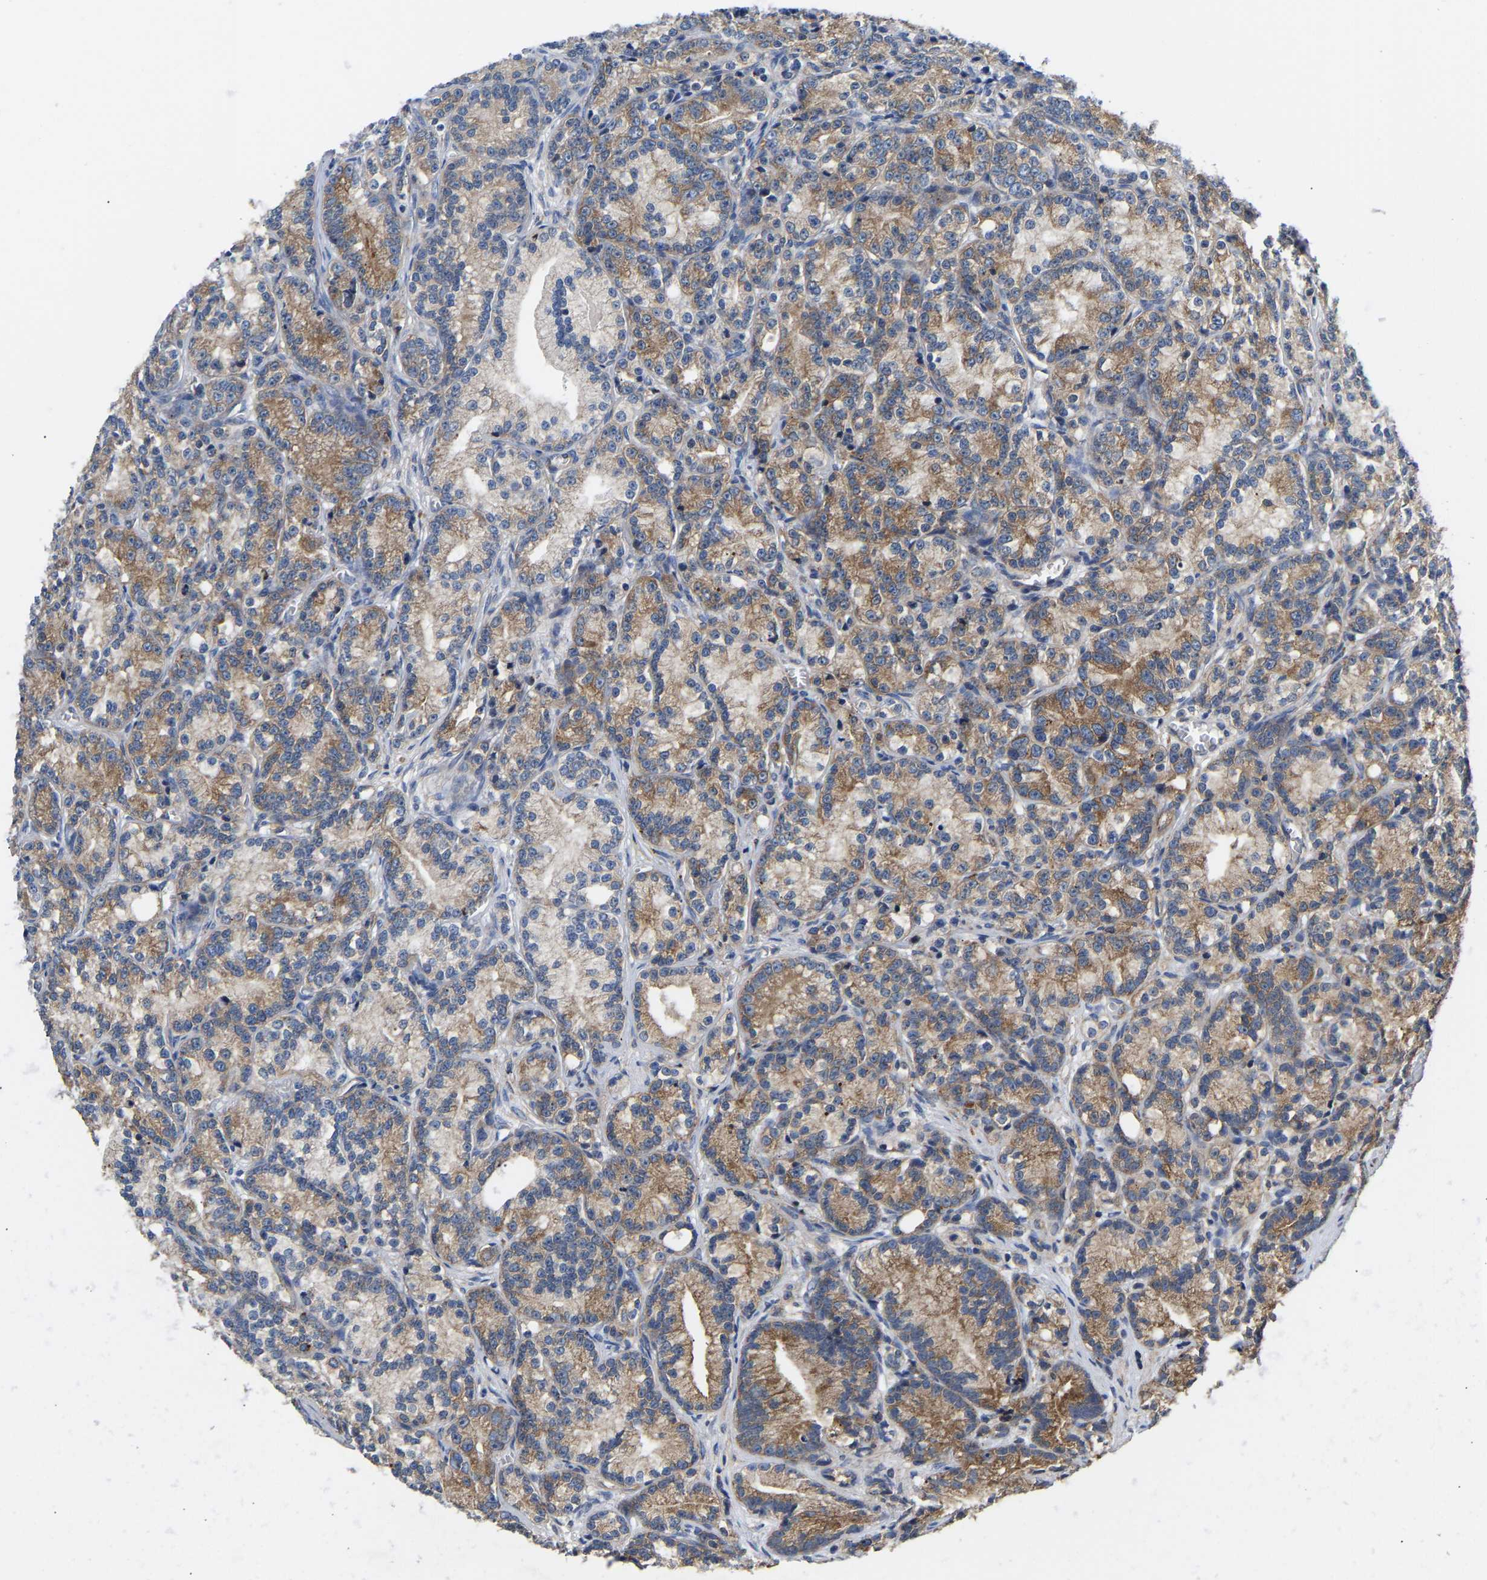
{"staining": {"intensity": "moderate", "quantity": ">75%", "location": "cytoplasmic/membranous"}, "tissue": "prostate cancer", "cell_type": "Tumor cells", "image_type": "cancer", "snomed": [{"axis": "morphology", "description": "Adenocarcinoma, Low grade"}, {"axis": "topography", "description": "Prostate"}], "caption": "Immunohistochemical staining of human prostate adenocarcinoma (low-grade) exhibits medium levels of moderate cytoplasmic/membranous staining in approximately >75% of tumor cells. Using DAB (brown) and hematoxylin (blue) stains, captured at high magnification using brightfield microscopy.", "gene": "AIMP2", "patient": {"sex": "male", "age": 89}}